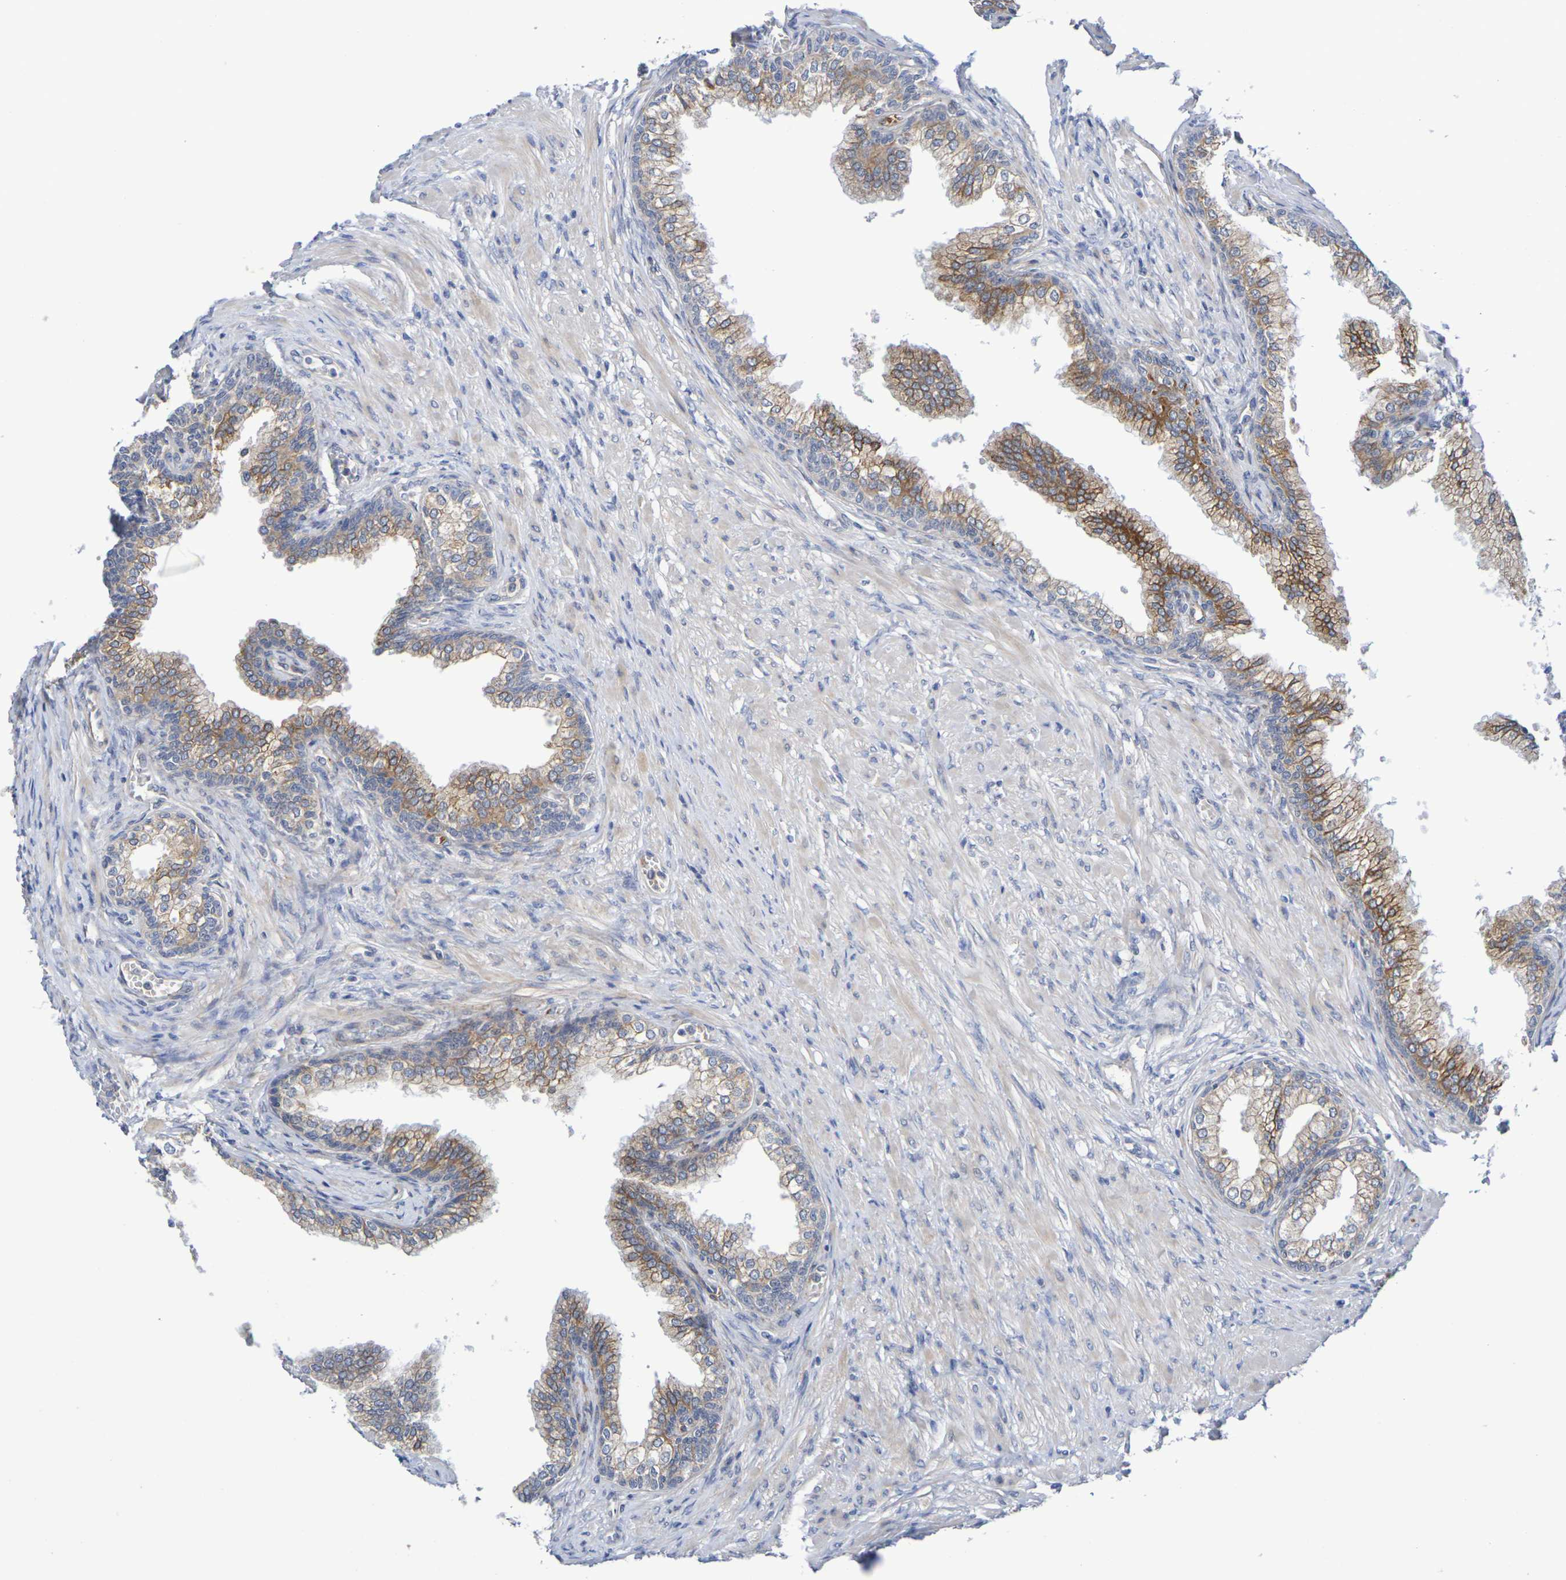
{"staining": {"intensity": "moderate", "quantity": ">75%", "location": "cytoplasmic/membranous"}, "tissue": "prostate", "cell_type": "Glandular cells", "image_type": "normal", "snomed": [{"axis": "morphology", "description": "Normal tissue, NOS"}, {"axis": "morphology", "description": "Urothelial carcinoma, Low grade"}, {"axis": "topography", "description": "Urinary bladder"}, {"axis": "topography", "description": "Prostate"}], "caption": "A high-resolution micrograph shows IHC staining of unremarkable prostate, which demonstrates moderate cytoplasmic/membranous positivity in about >75% of glandular cells.", "gene": "SDC4", "patient": {"sex": "male", "age": 60}}